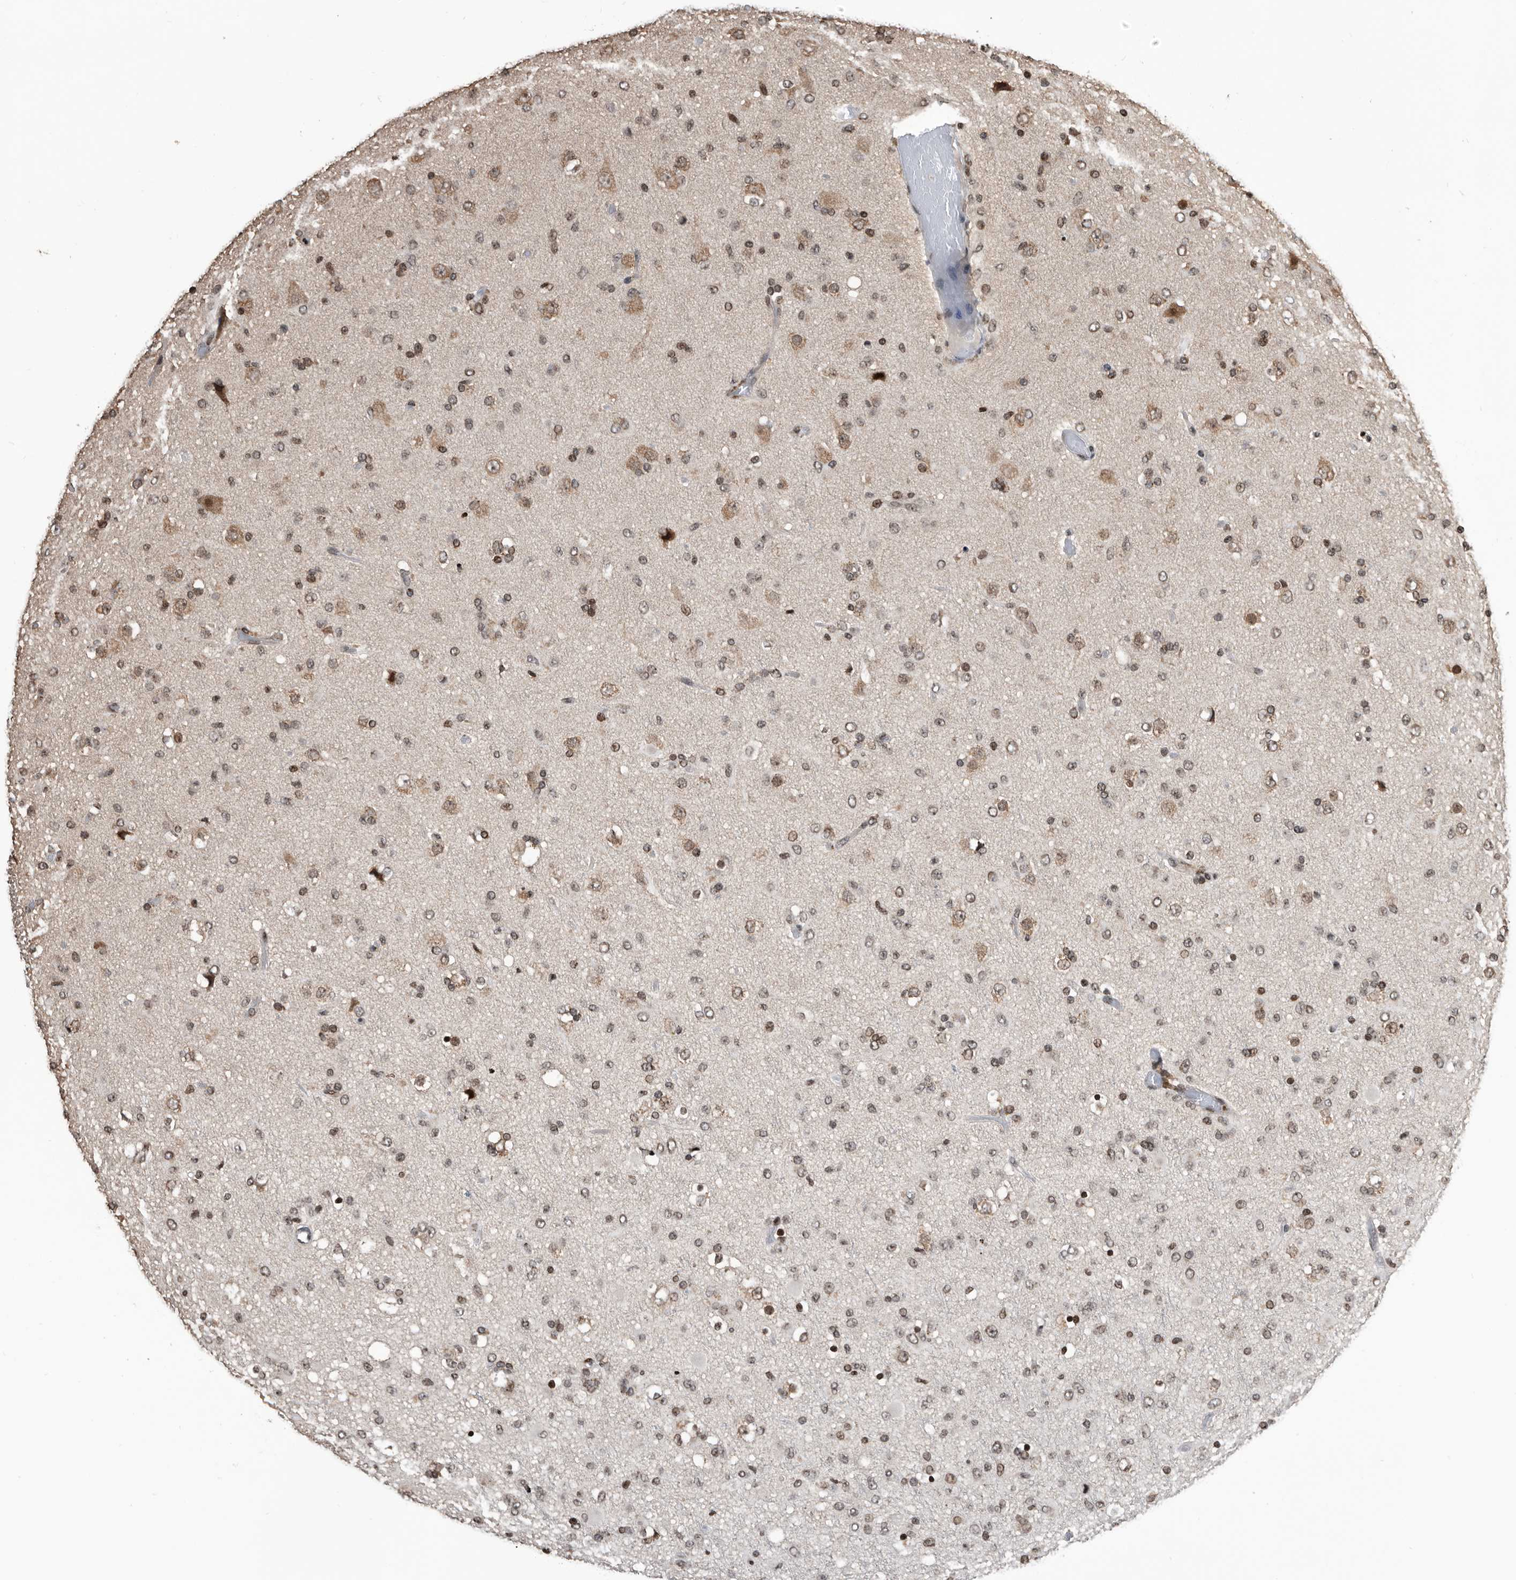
{"staining": {"intensity": "moderate", "quantity": ">75%", "location": "nuclear"}, "tissue": "glioma", "cell_type": "Tumor cells", "image_type": "cancer", "snomed": [{"axis": "morphology", "description": "Glioma, malignant, Low grade"}, {"axis": "topography", "description": "Brain"}], "caption": "Immunohistochemical staining of human glioma reveals medium levels of moderate nuclear protein expression in about >75% of tumor cells.", "gene": "SNRNP48", "patient": {"sex": "male", "age": 65}}